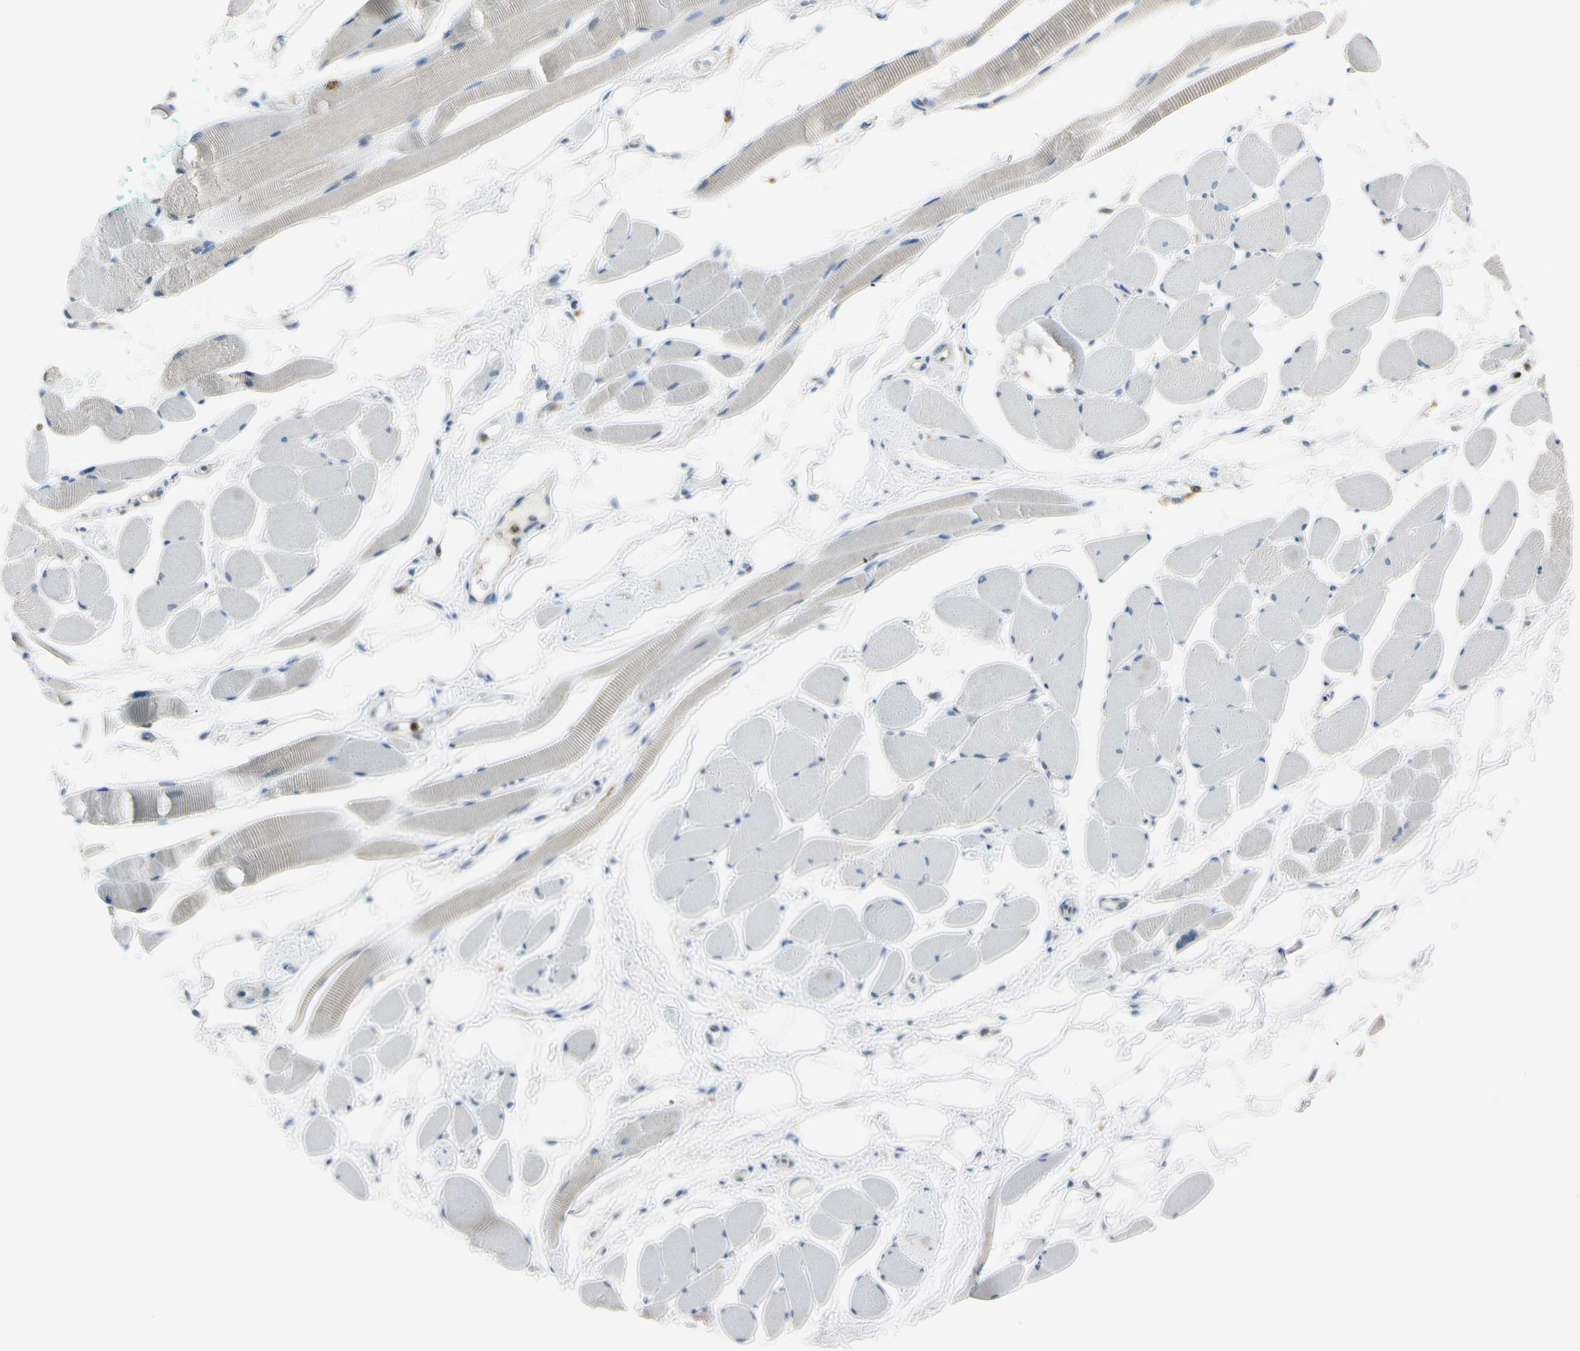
{"staining": {"intensity": "weak", "quantity": "25%-75%", "location": "cytoplasmic/membranous"}, "tissue": "skeletal muscle", "cell_type": "Myocytes", "image_type": "normal", "snomed": [{"axis": "morphology", "description": "Normal tissue, NOS"}, {"axis": "topography", "description": "Skeletal muscle"}, {"axis": "topography", "description": "Peripheral nerve tissue"}], "caption": "Immunohistochemistry (IHC) photomicrograph of unremarkable skeletal muscle: skeletal muscle stained using immunohistochemistry reveals low levels of weak protein expression localized specifically in the cytoplasmic/membranous of myocytes, appearing as a cytoplasmic/membranous brown color.", "gene": "CYRIB", "patient": {"sex": "female", "age": 84}}